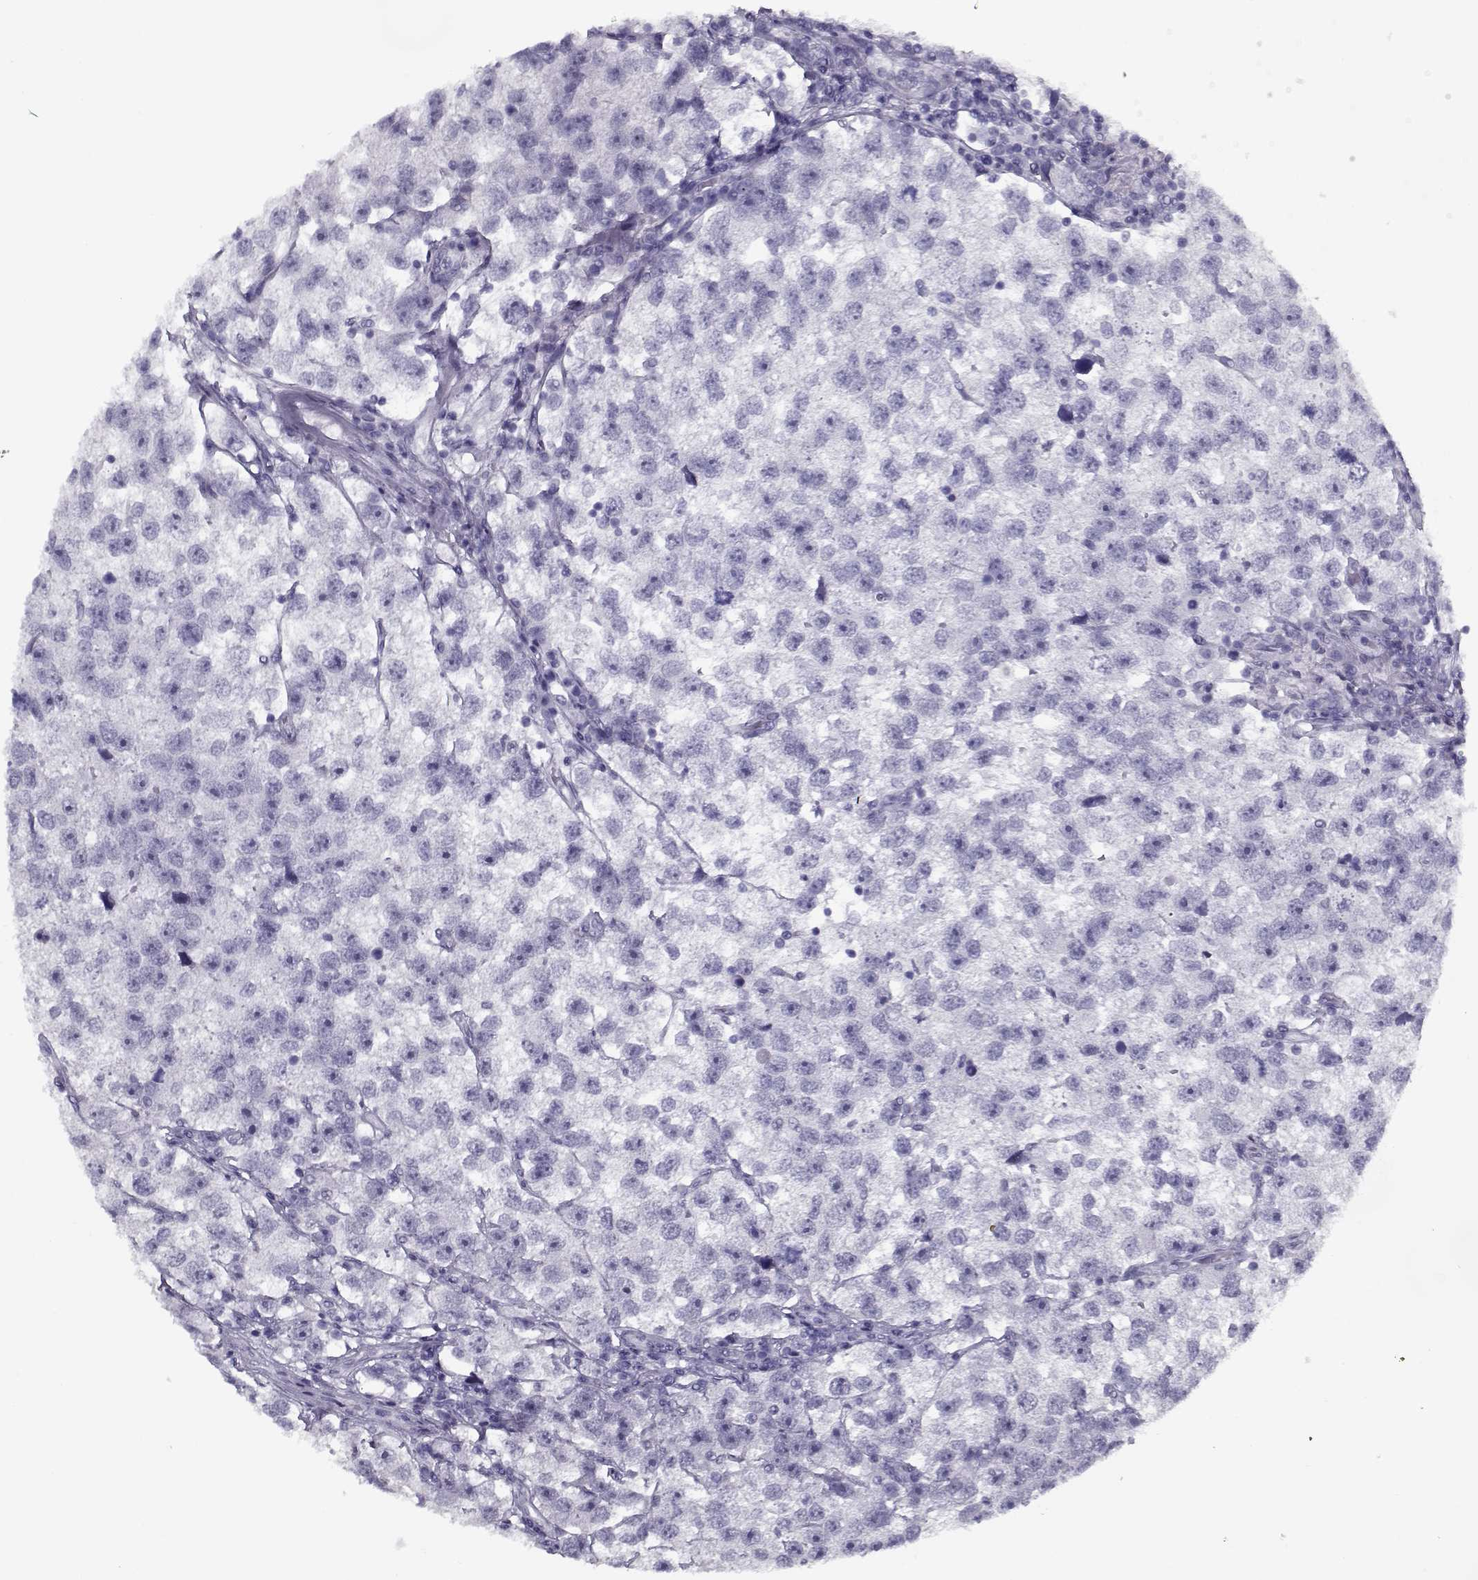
{"staining": {"intensity": "negative", "quantity": "none", "location": "none"}, "tissue": "testis cancer", "cell_type": "Tumor cells", "image_type": "cancer", "snomed": [{"axis": "morphology", "description": "Seminoma, NOS"}, {"axis": "topography", "description": "Testis"}], "caption": "A photomicrograph of testis seminoma stained for a protein exhibits no brown staining in tumor cells.", "gene": "RNF32", "patient": {"sex": "male", "age": 26}}